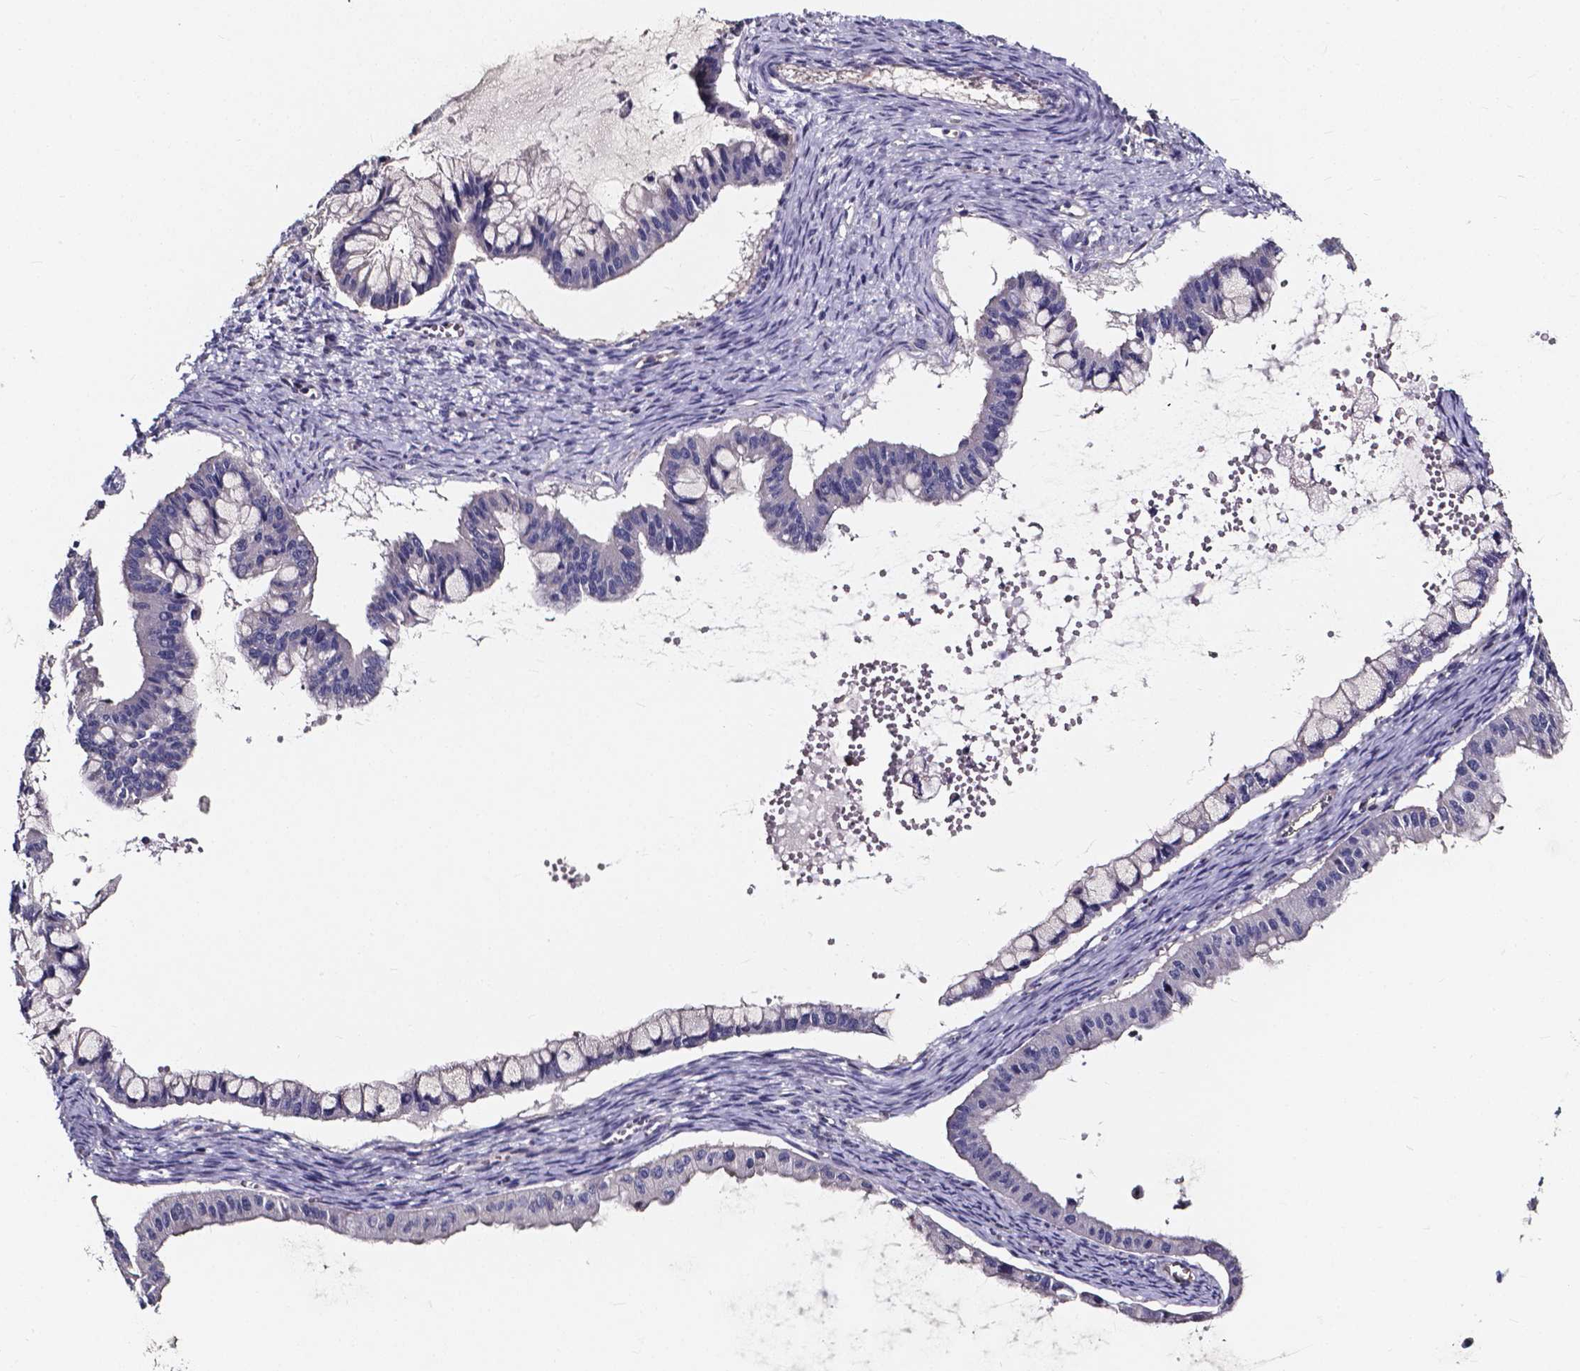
{"staining": {"intensity": "weak", "quantity": "<25%", "location": "cytoplasmic/membranous"}, "tissue": "ovarian cancer", "cell_type": "Tumor cells", "image_type": "cancer", "snomed": [{"axis": "morphology", "description": "Cystadenocarcinoma, mucinous, NOS"}, {"axis": "topography", "description": "Ovary"}], "caption": "This photomicrograph is of ovarian cancer (mucinous cystadenocarcinoma) stained with immunohistochemistry (IHC) to label a protein in brown with the nuclei are counter-stained blue. There is no expression in tumor cells. Brightfield microscopy of immunohistochemistry stained with DAB (3,3'-diaminobenzidine) (brown) and hematoxylin (blue), captured at high magnification.", "gene": "THEMIS", "patient": {"sex": "female", "age": 72}}